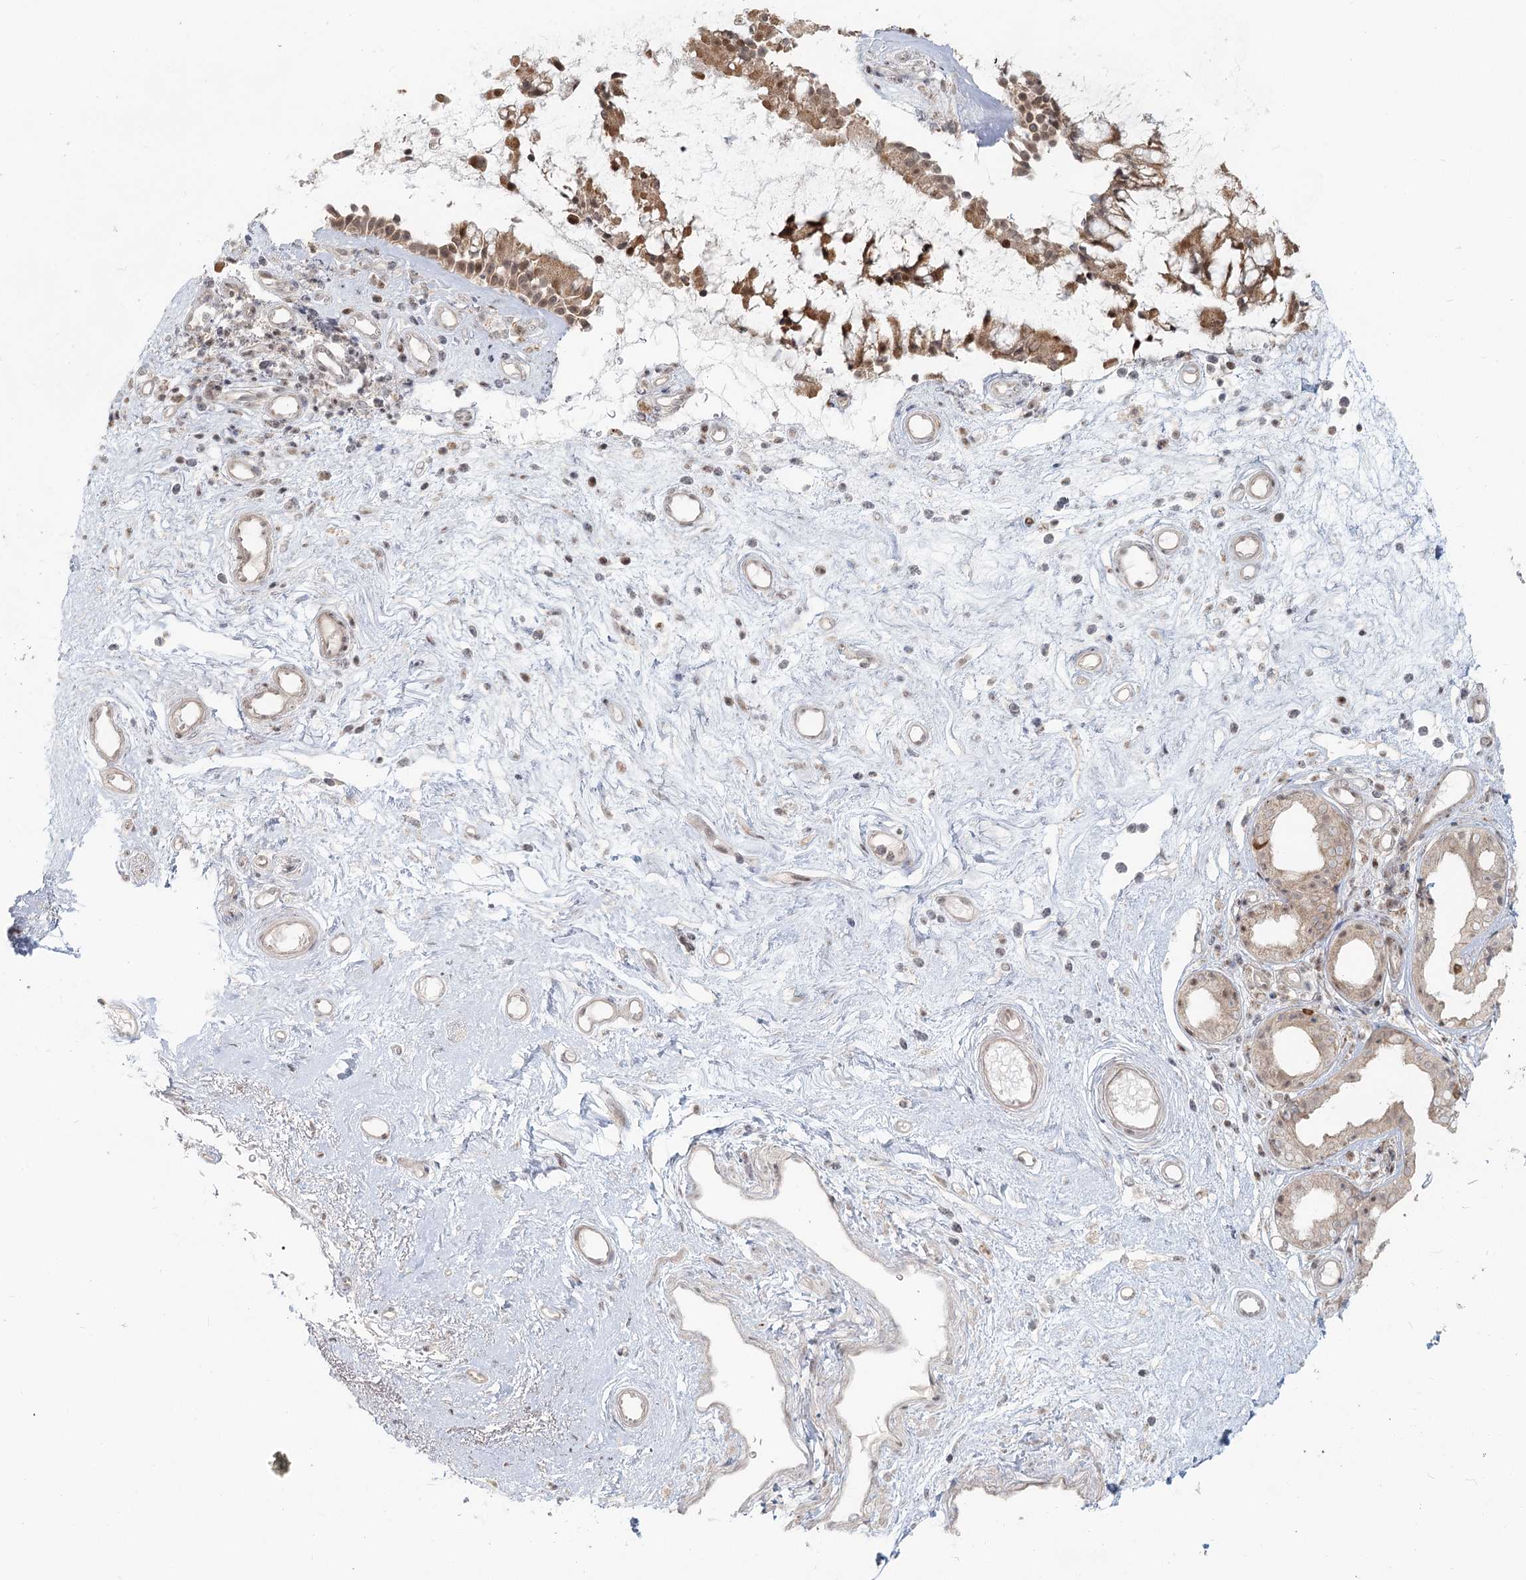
{"staining": {"intensity": "moderate", "quantity": ">75%", "location": "cytoplasmic/membranous,nuclear"}, "tissue": "nasopharynx", "cell_type": "Respiratory epithelial cells", "image_type": "normal", "snomed": [{"axis": "morphology", "description": "Normal tissue, NOS"}, {"axis": "morphology", "description": "Inflammation, NOS"}, {"axis": "morphology", "description": "Malignant melanoma, Metastatic site"}, {"axis": "topography", "description": "Nasopharynx"}], "caption": "IHC photomicrograph of unremarkable nasopharynx stained for a protein (brown), which displays medium levels of moderate cytoplasmic/membranous,nuclear positivity in about >75% of respiratory epithelial cells.", "gene": "R3HCC1L", "patient": {"sex": "male", "age": 70}}